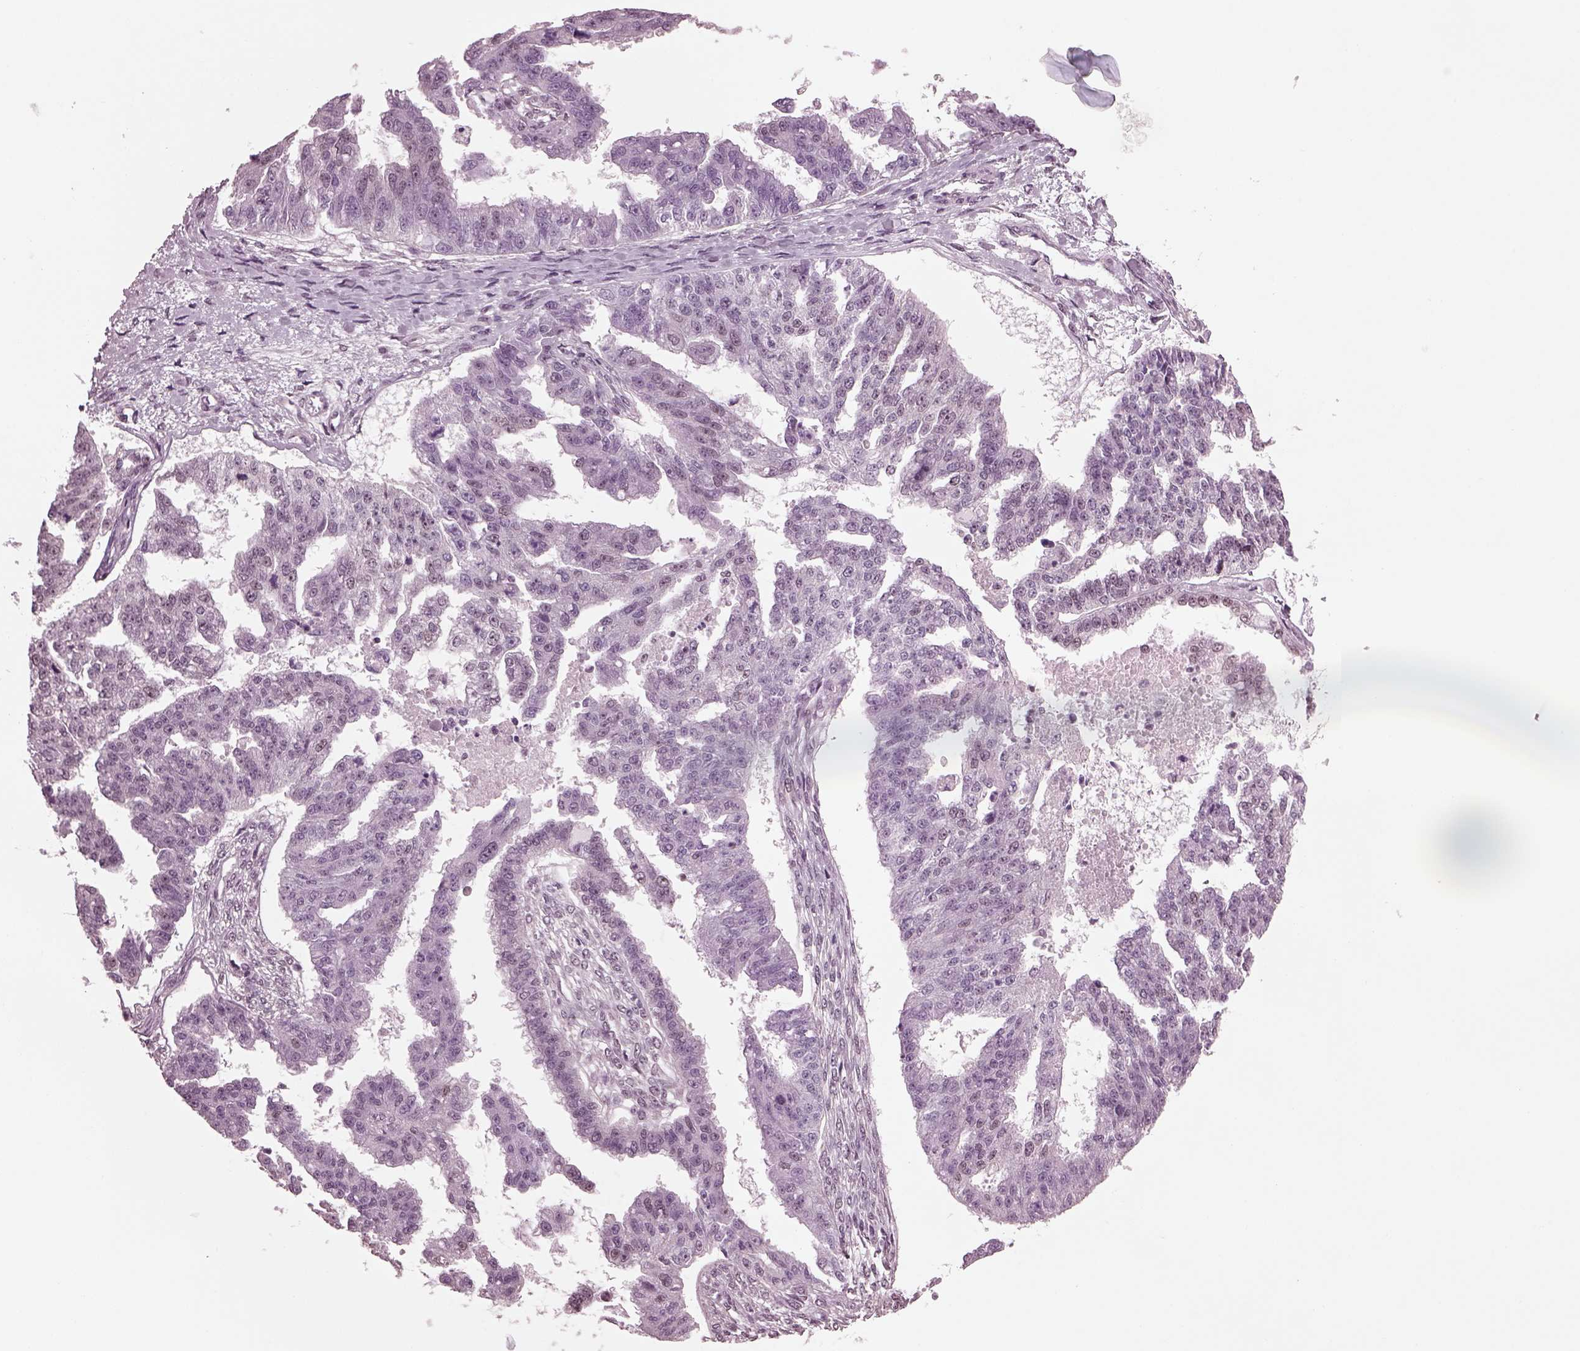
{"staining": {"intensity": "negative", "quantity": "none", "location": "none"}, "tissue": "ovarian cancer", "cell_type": "Tumor cells", "image_type": "cancer", "snomed": [{"axis": "morphology", "description": "Cystadenocarcinoma, serous, NOS"}, {"axis": "topography", "description": "Ovary"}], "caption": "IHC photomicrograph of ovarian cancer stained for a protein (brown), which displays no positivity in tumor cells. Brightfield microscopy of IHC stained with DAB (brown) and hematoxylin (blue), captured at high magnification.", "gene": "RUVBL2", "patient": {"sex": "female", "age": 58}}